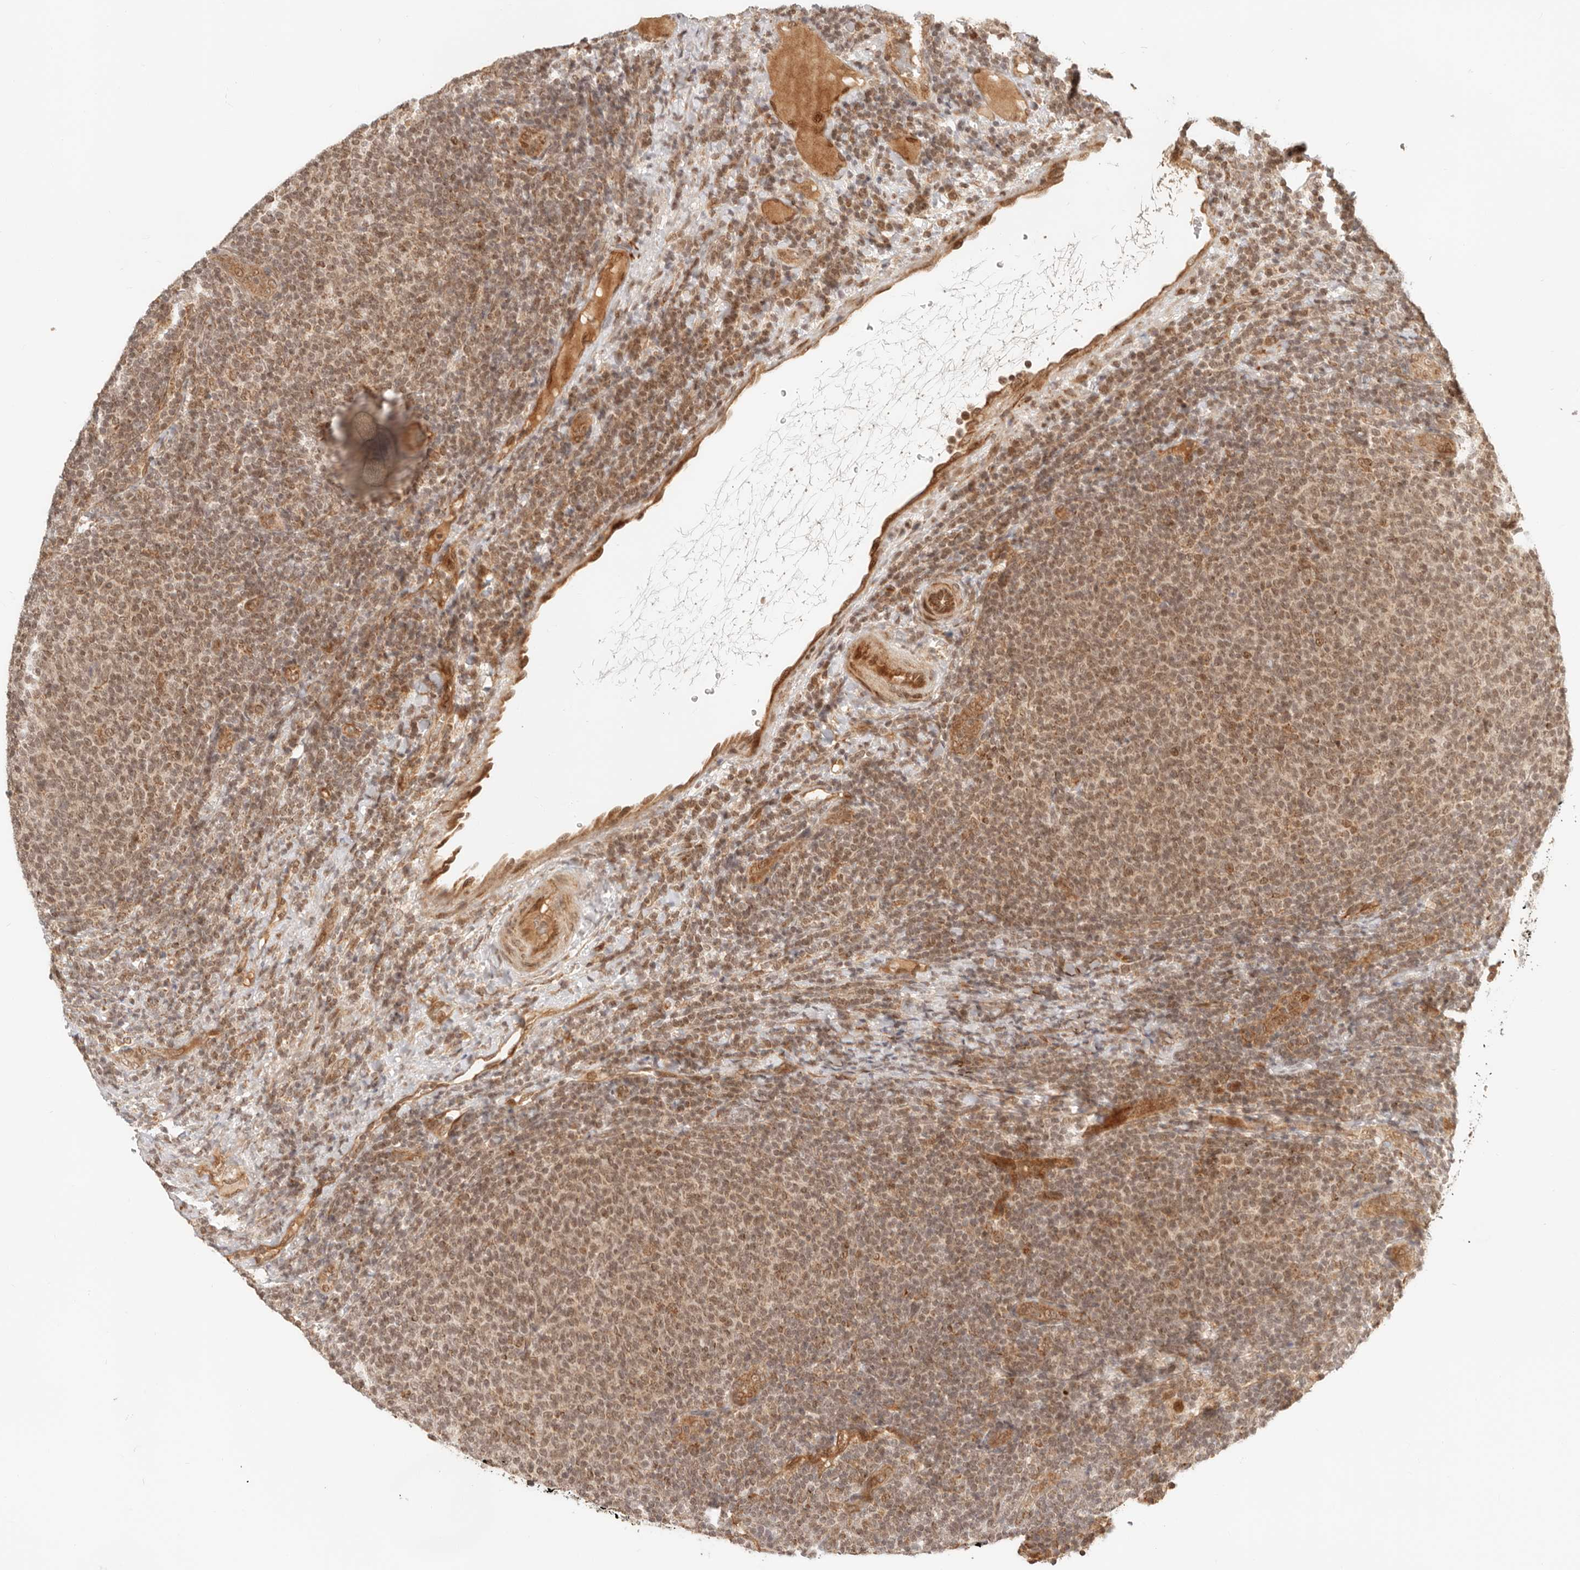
{"staining": {"intensity": "moderate", "quantity": ">75%", "location": "nuclear"}, "tissue": "lymphoma", "cell_type": "Tumor cells", "image_type": "cancer", "snomed": [{"axis": "morphology", "description": "Malignant lymphoma, non-Hodgkin's type, Low grade"}, {"axis": "topography", "description": "Lymph node"}], "caption": "Brown immunohistochemical staining in human lymphoma demonstrates moderate nuclear expression in about >75% of tumor cells.", "gene": "BAALC", "patient": {"sex": "male", "age": 66}}